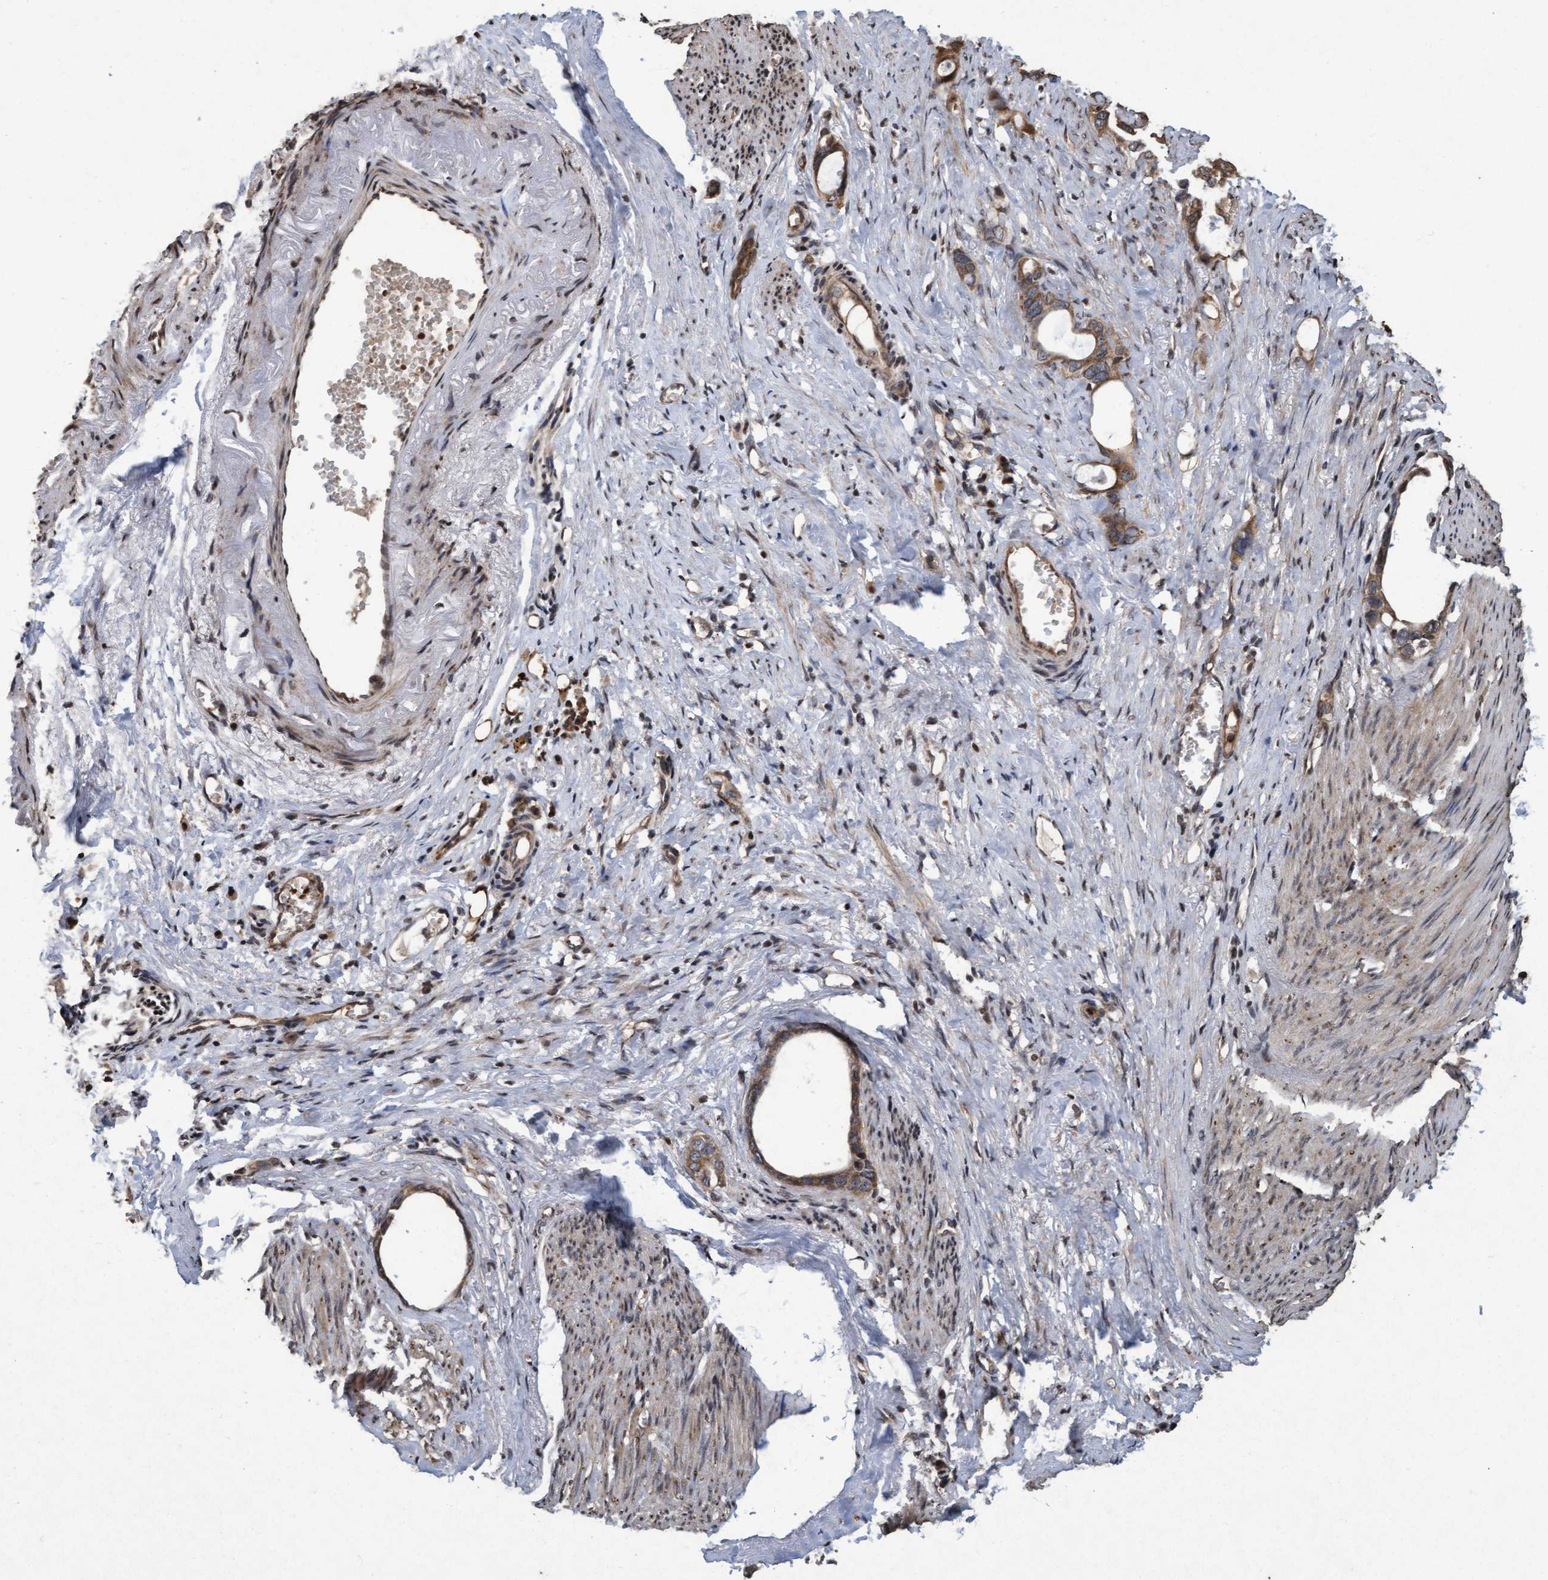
{"staining": {"intensity": "moderate", "quantity": ">75%", "location": "cytoplasmic/membranous"}, "tissue": "stomach cancer", "cell_type": "Tumor cells", "image_type": "cancer", "snomed": [{"axis": "morphology", "description": "Adenocarcinoma, NOS"}, {"axis": "topography", "description": "Stomach"}], "caption": "An IHC image of neoplastic tissue is shown. Protein staining in brown shows moderate cytoplasmic/membranous positivity in stomach adenocarcinoma within tumor cells.", "gene": "KCNC2", "patient": {"sex": "female", "age": 75}}